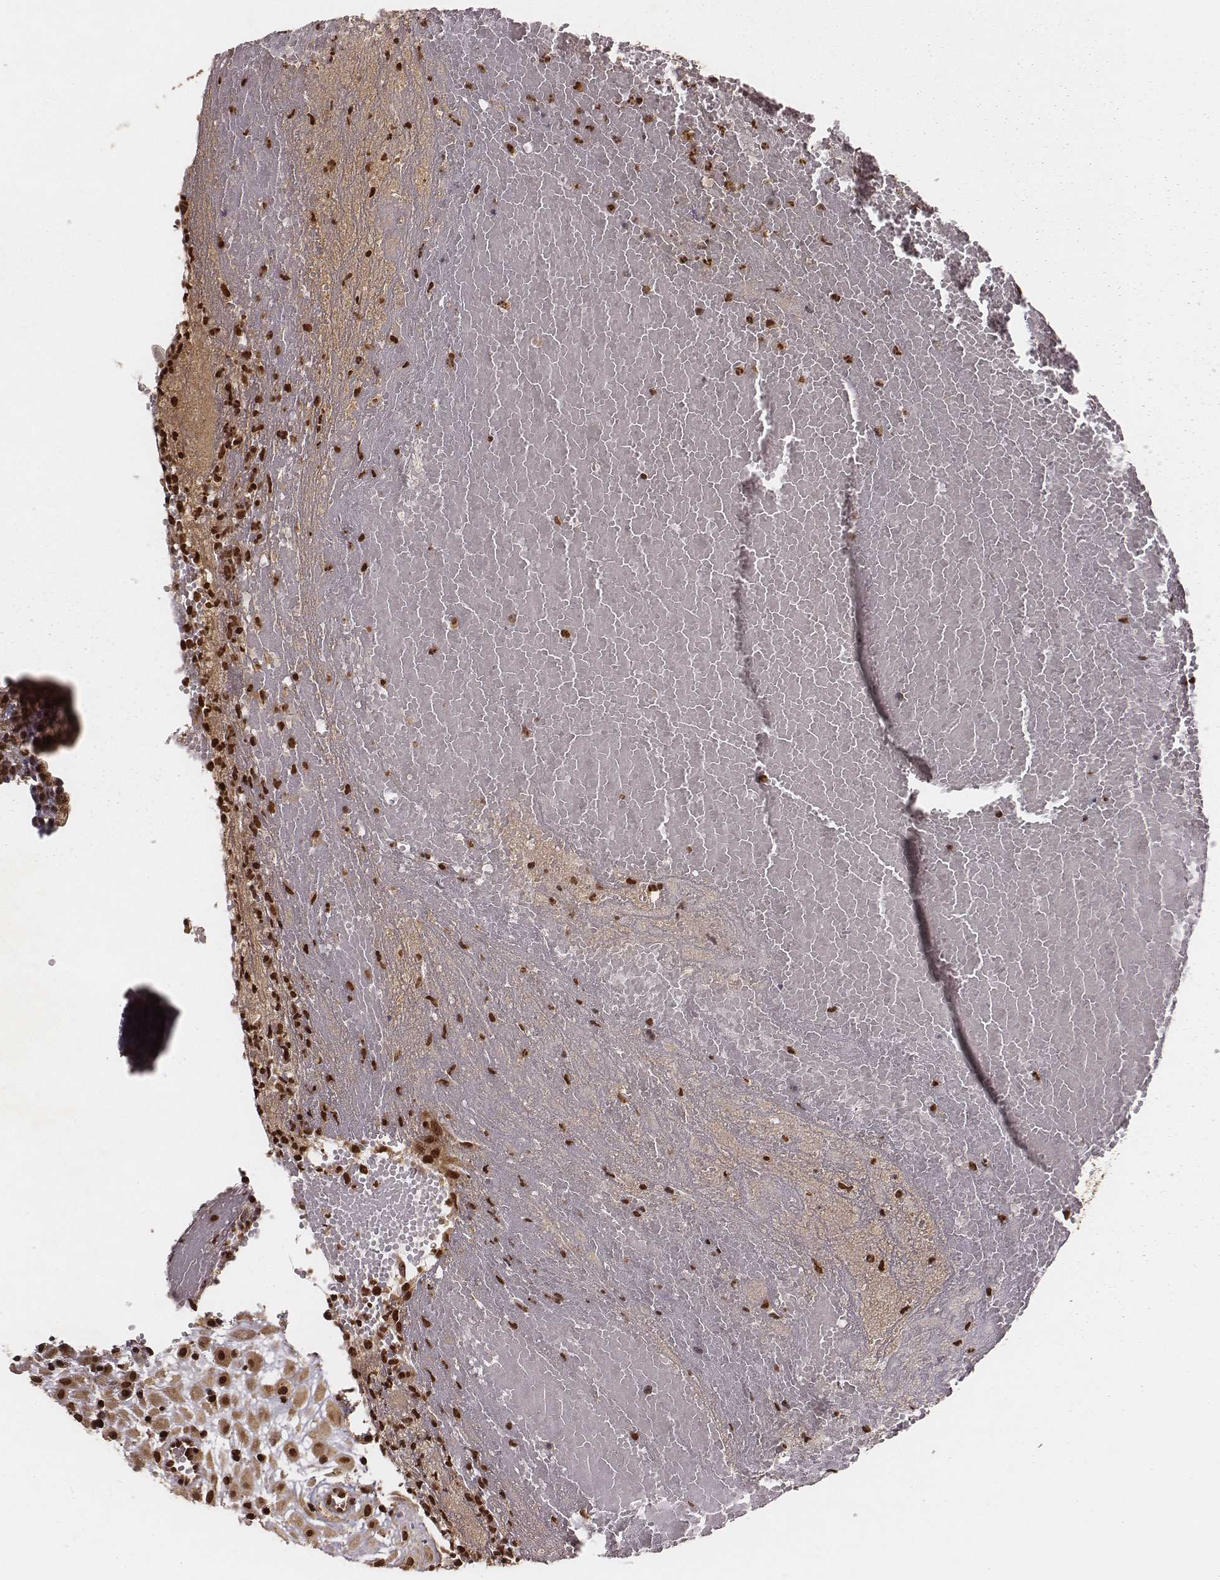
{"staining": {"intensity": "strong", "quantity": ">75%", "location": "cytoplasmic/membranous,nuclear"}, "tissue": "placenta", "cell_type": "Decidual cells", "image_type": "normal", "snomed": [{"axis": "morphology", "description": "Normal tissue, NOS"}, {"axis": "topography", "description": "Placenta"}], "caption": "A photomicrograph of placenta stained for a protein displays strong cytoplasmic/membranous,nuclear brown staining in decidual cells. (DAB (3,3'-diaminobenzidine) IHC, brown staining for protein, blue staining for nuclei).", "gene": "NFX1", "patient": {"sex": "female", "age": 24}}